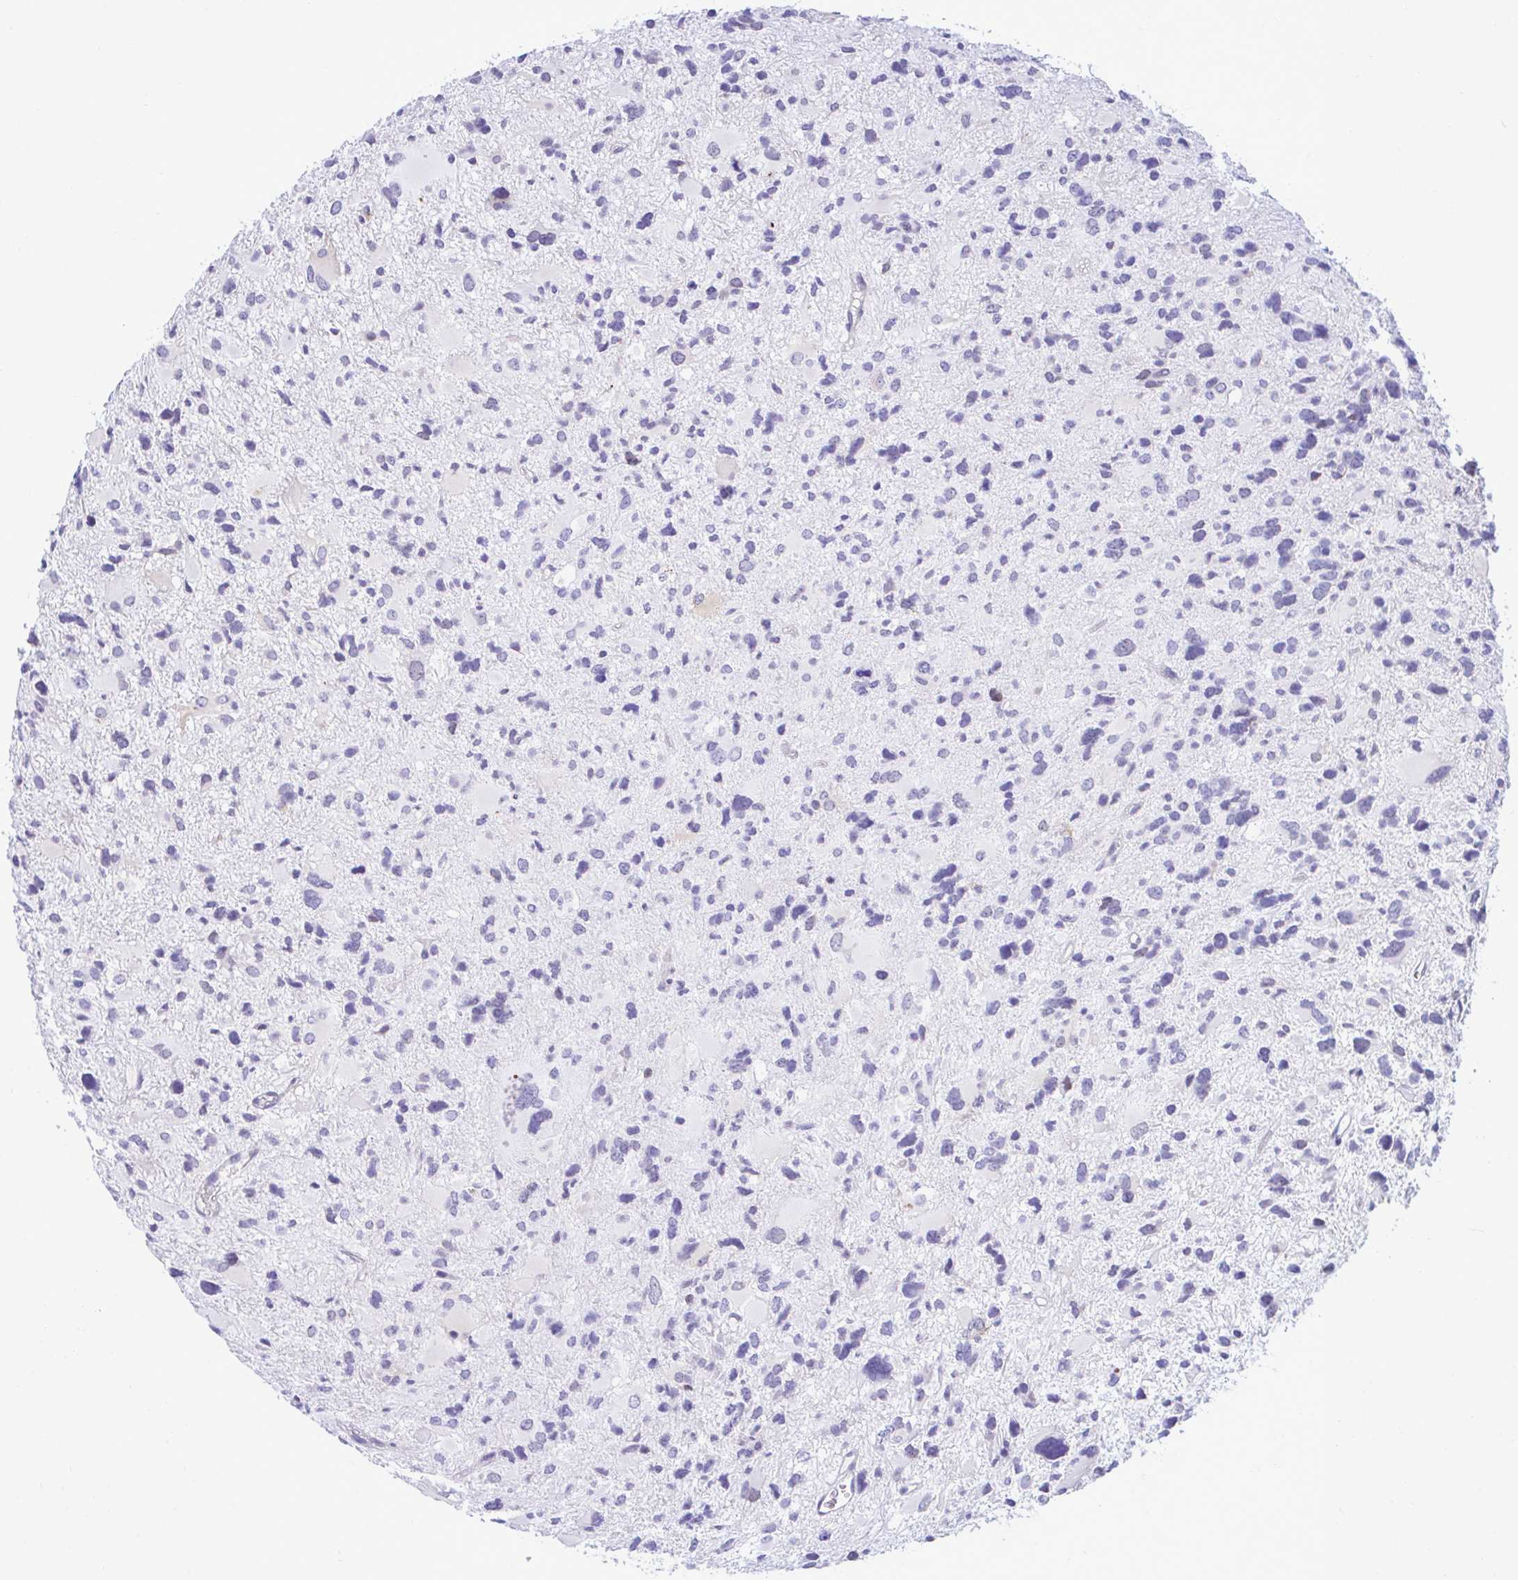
{"staining": {"intensity": "negative", "quantity": "none", "location": "none"}, "tissue": "glioma", "cell_type": "Tumor cells", "image_type": "cancer", "snomed": [{"axis": "morphology", "description": "Glioma, malignant, High grade"}, {"axis": "topography", "description": "Brain"}], "caption": "Immunohistochemistry histopathology image of neoplastic tissue: malignant glioma (high-grade) stained with DAB displays no significant protein positivity in tumor cells.", "gene": "SLC25A51", "patient": {"sex": "female", "age": 11}}